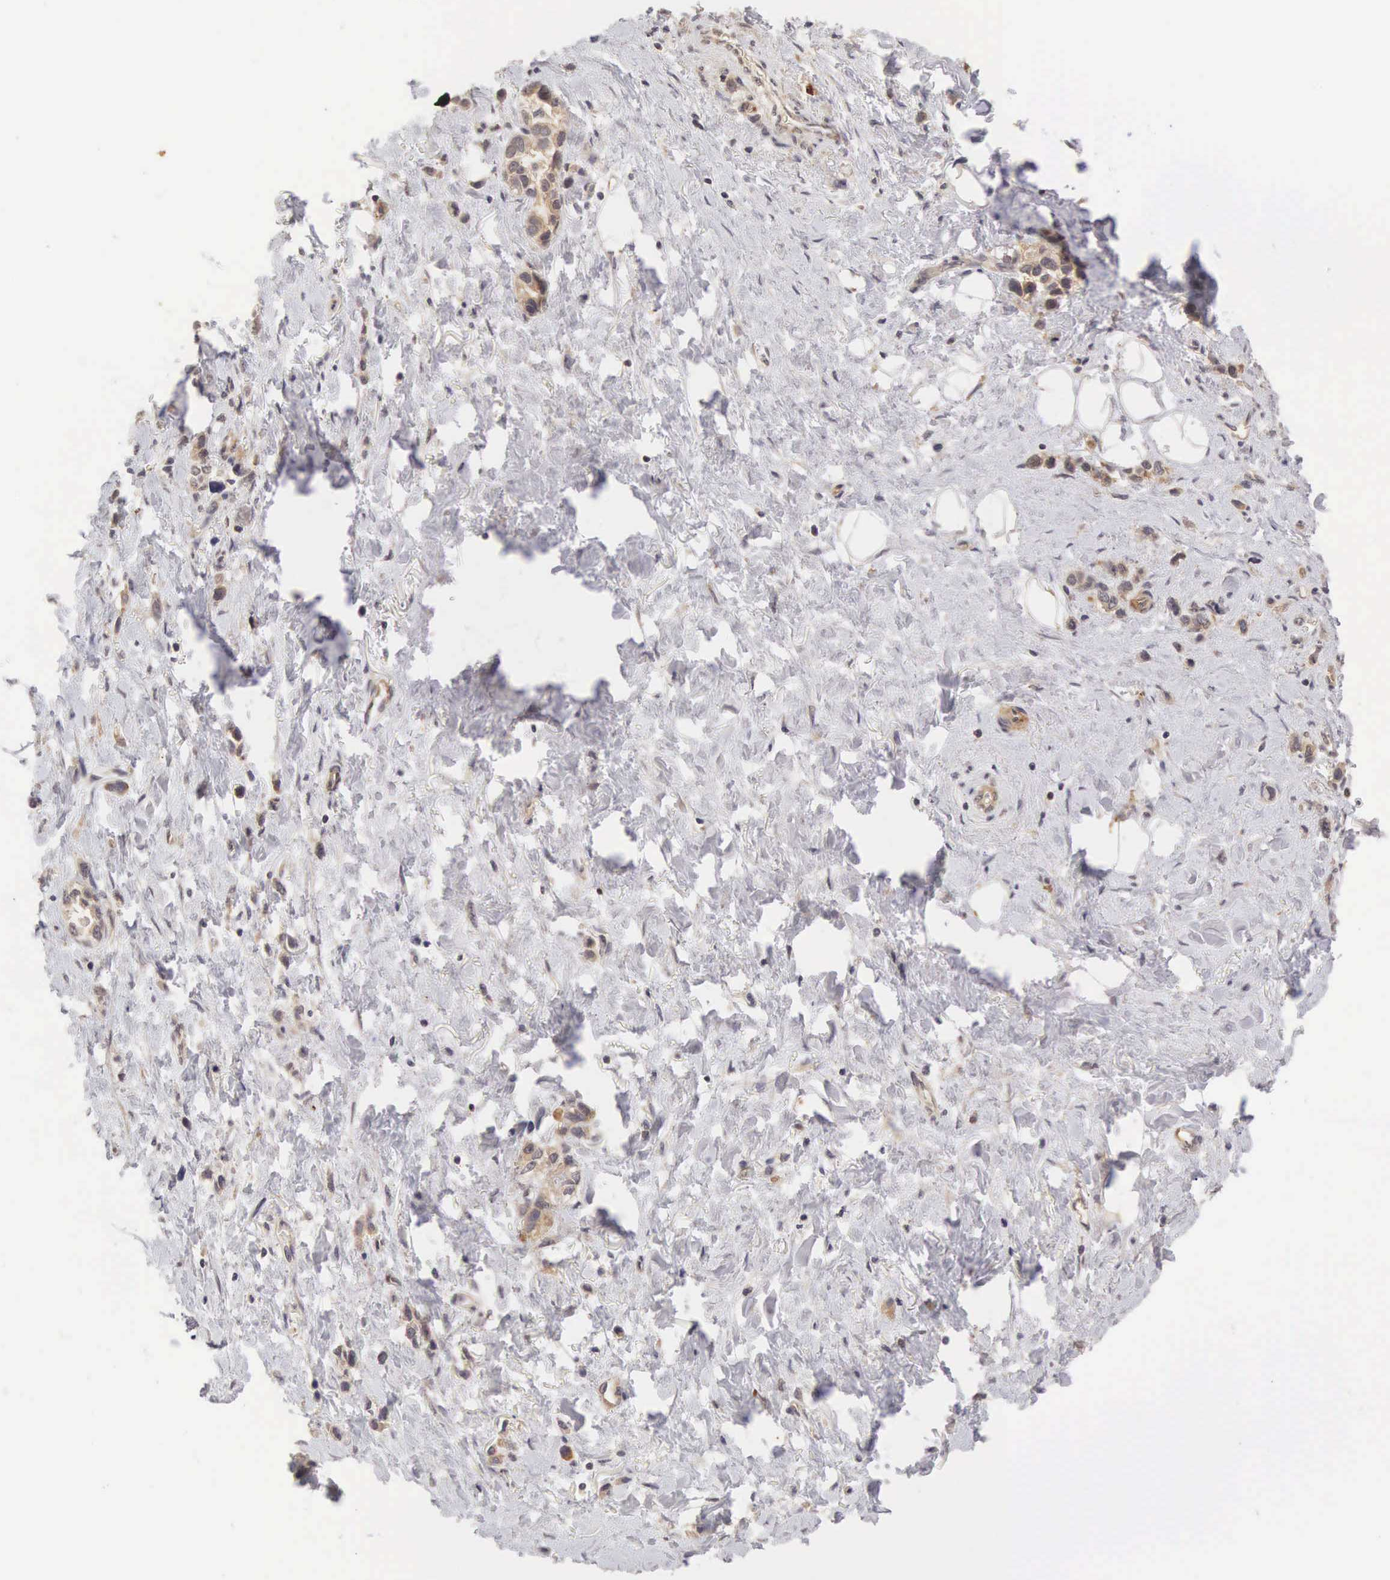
{"staining": {"intensity": "weak", "quantity": ">75%", "location": "cytoplasmic/membranous"}, "tissue": "stomach cancer", "cell_type": "Tumor cells", "image_type": "cancer", "snomed": [{"axis": "morphology", "description": "Adenocarcinoma, NOS"}, {"axis": "topography", "description": "Stomach, upper"}], "caption": "Immunohistochemical staining of human stomach adenocarcinoma demonstrates low levels of weak cytoplasmic/membranous protein positivity in approximately >75% of tumor cells. (DAB (3,3'-diaminobenzidine) IHC, brown staining for protein, blue staining for nuclei).", "gene": "CD1A", "patient": {"sex": "male", "age": 76}}